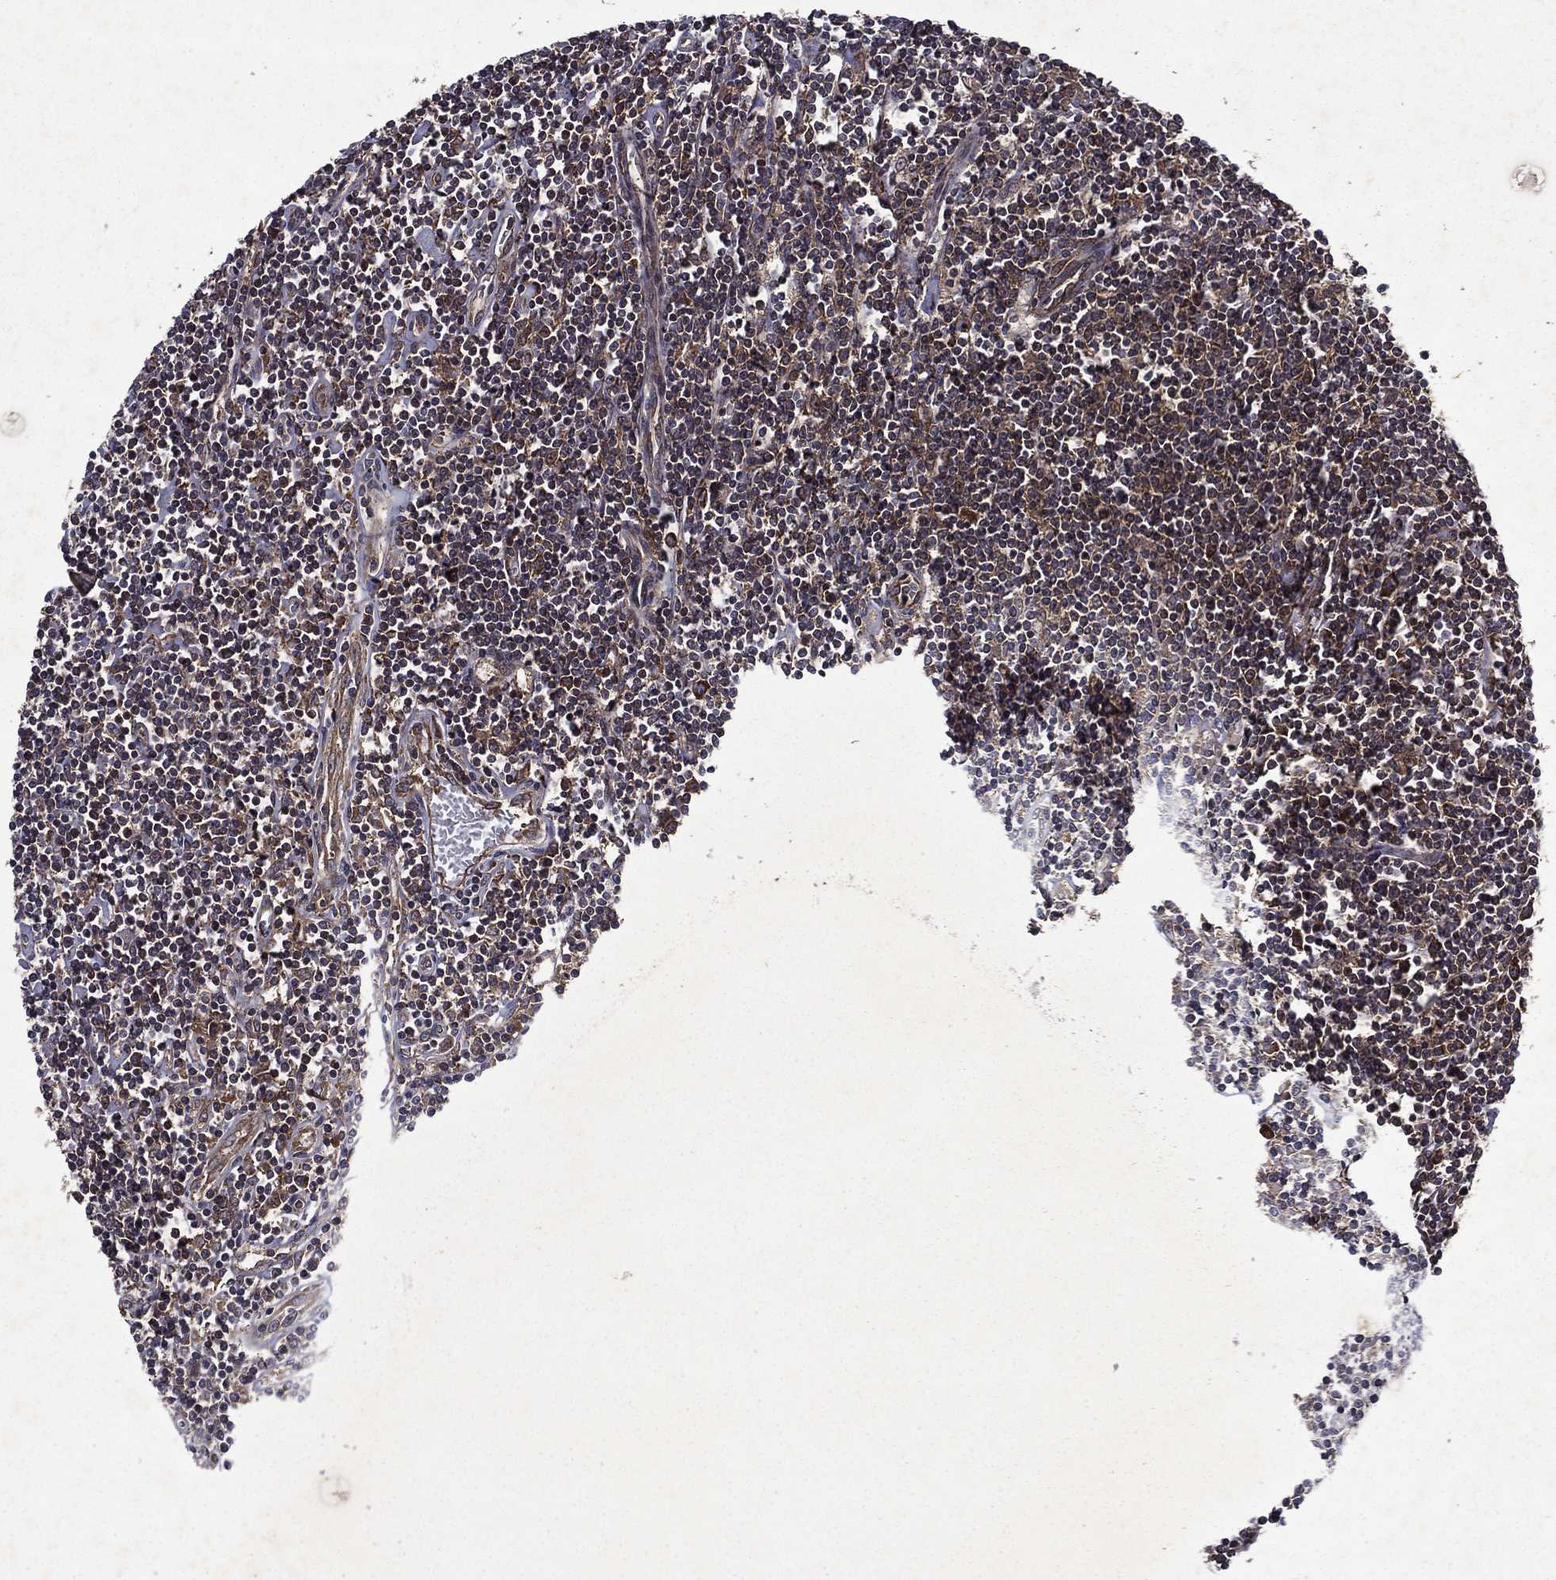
{"staining": {"intensity": "moderate", "quantity": "<25%", "location": "cytoplasmic/membranous"}, "tissue": "lymphoma", "cell_type": "Tumor cells", "image_type": "cancer", "snomed": [{"axis": "morphology", "description": "Hodgkin's disease, NOS"}, {"axis": "topography", "description": "Lymph node"}], "caption": "Moderate cytoplasmic/membranous expression for a protein is present in about <25% of tumor cells of lymphoma using immunohistochemistry (IHC).", "gene": "EIF2B4", "patient": {"sex": "male", "age": 40}}